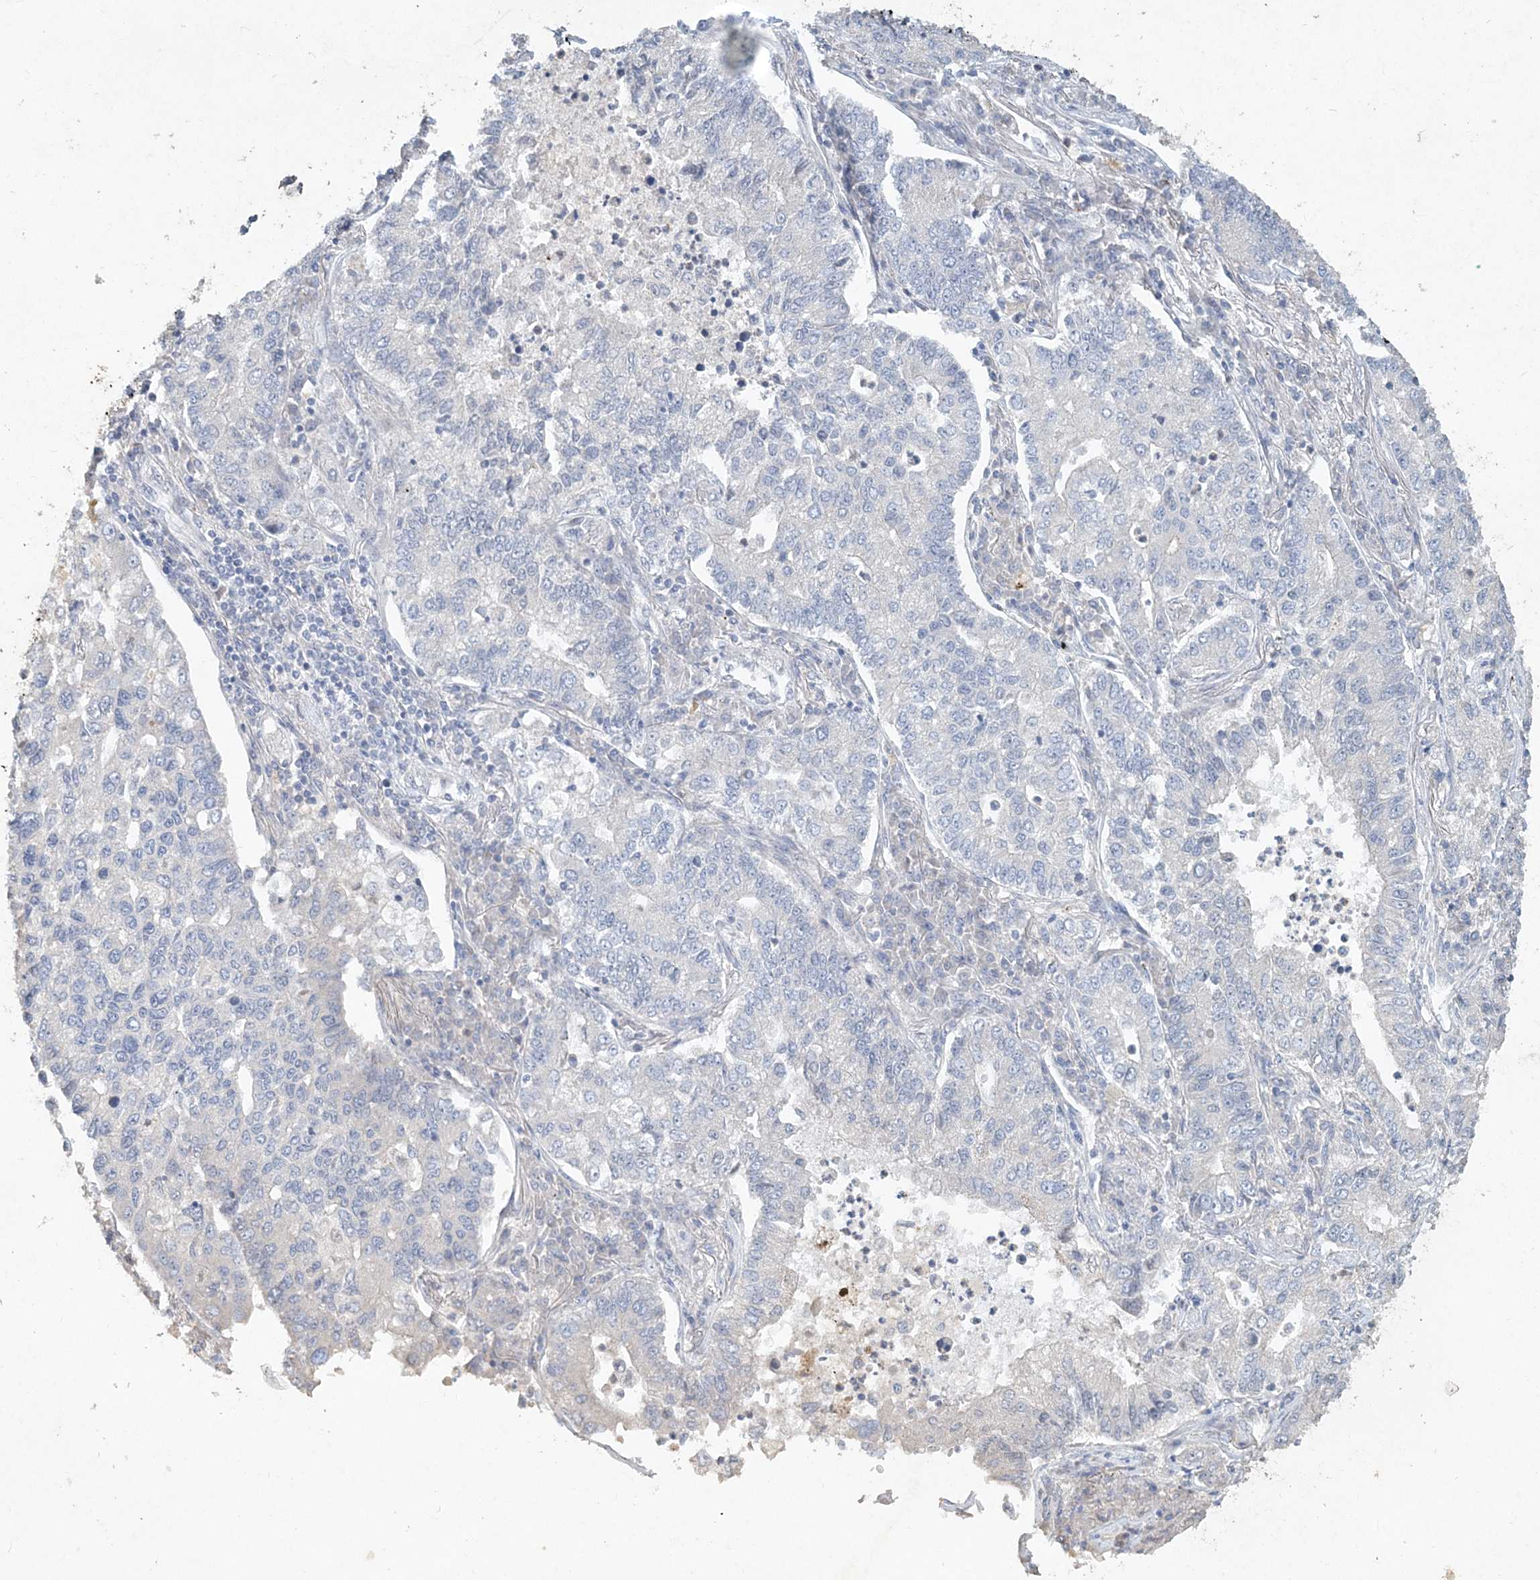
{"staining": {"intensity": "negative", "quantity": "none", "location": "none"}, "tissue": "lung cancer", "cell_type": "Tumor cells", "image_type": "cancer", "snomed": [{"axis": "morphology", "description": "Adenocarcinoma, NOS"}, {"axis": "topography", "description": "Lung"}], "caption": "The histopathology image demonstrates no staining of tumor cells in lung adenocarcinoma.", "gene": "DNAH5", "patient": {"sex": "male", "age": 49}}